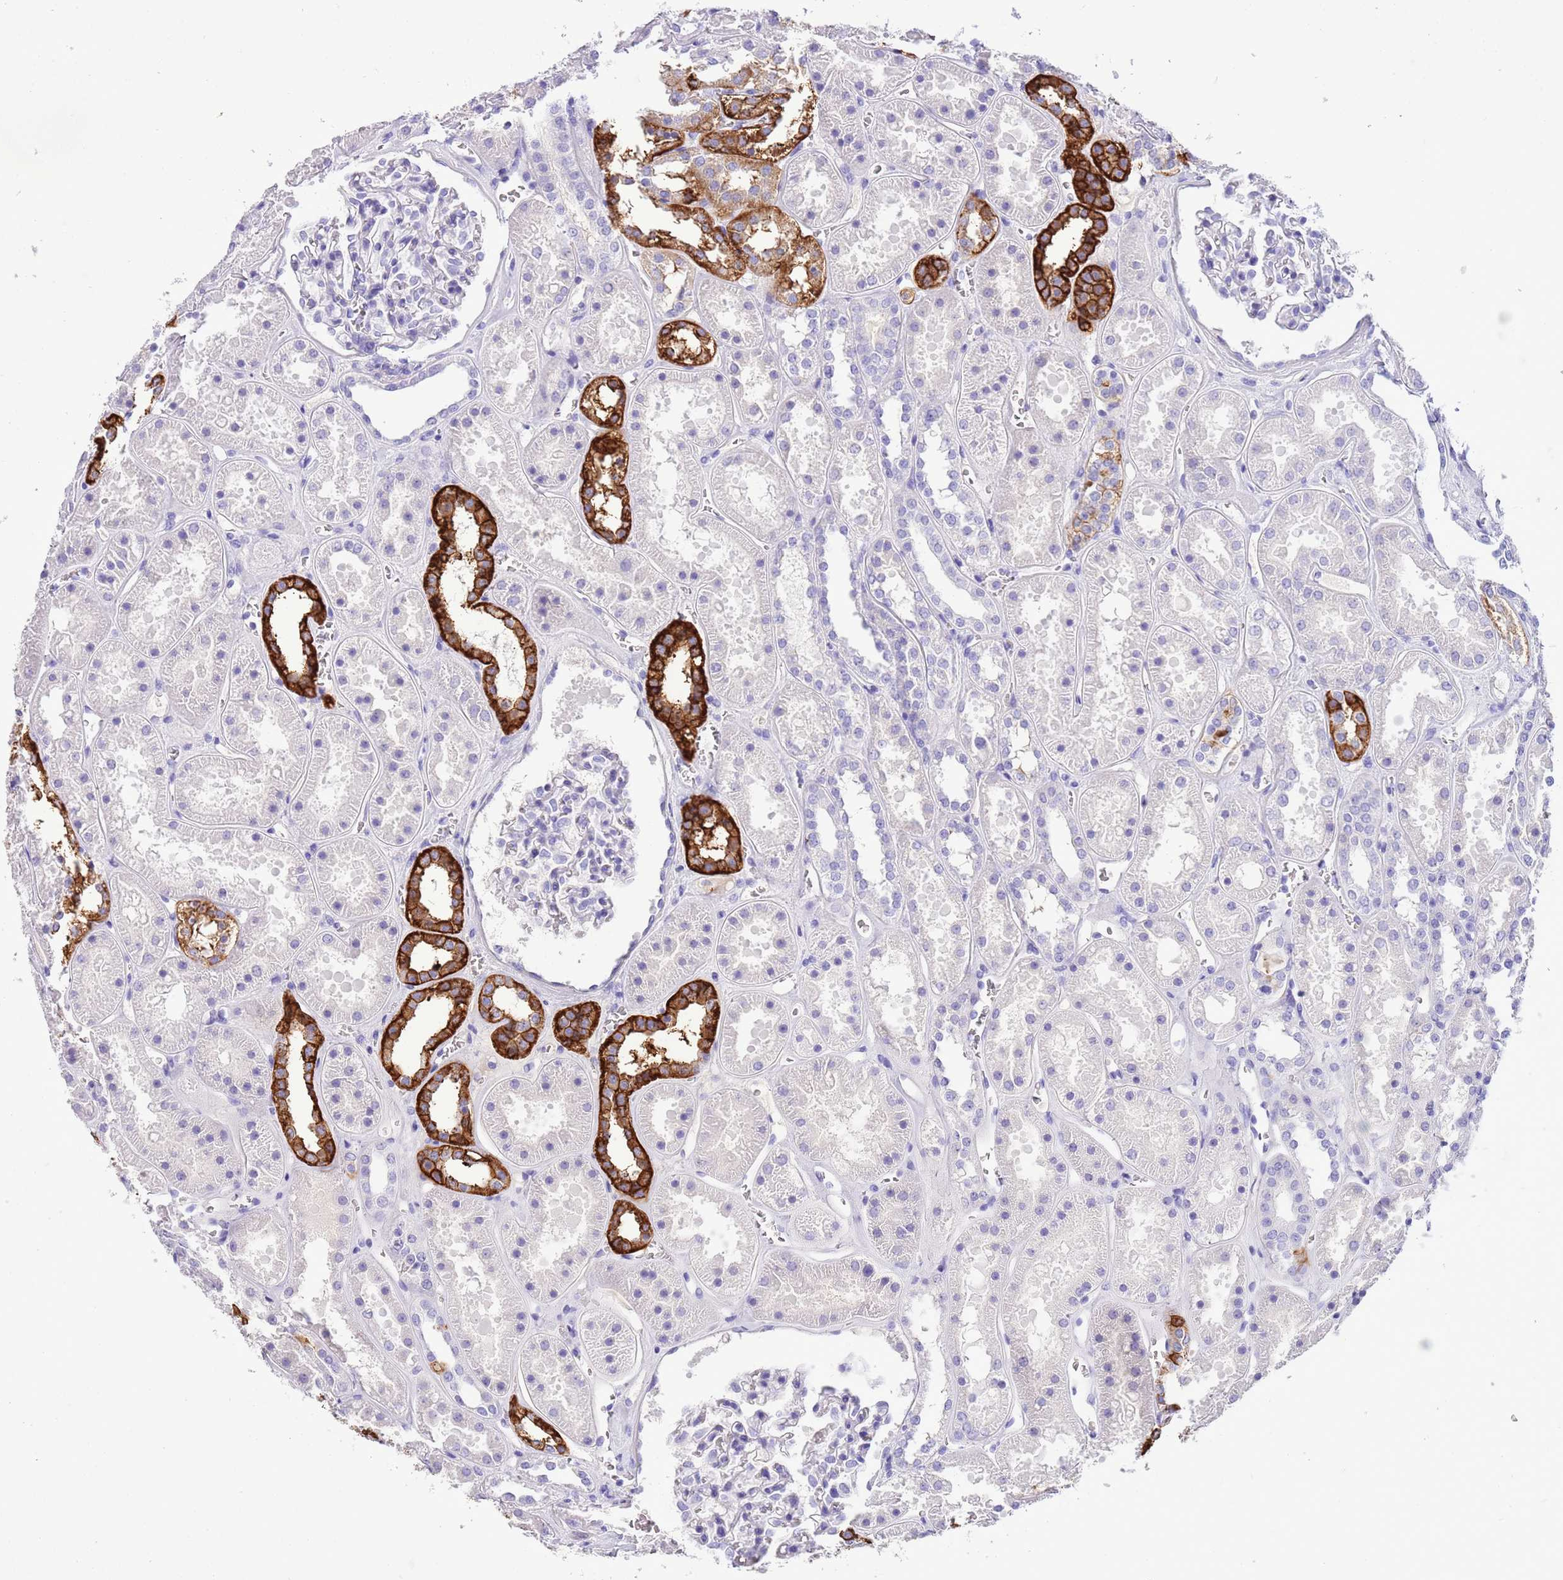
{"staining": {"intensity": "negative", "quantity": "none", "location": "none"}, "tissue": "kidney", "cell_type": "Cells in glomeruli", "image_type": "normal", "snomed": [{"axis": "morphology", "description": "Normal tissue, NOS"}, {"axis": "topography", "description": "Kidney"}], "caption": "Immunohistochemistry (IHC) micrograph of unremarkable kidney: human kidney stained with DAB (3,3'-diaminobenzidine) shows no significant protein expression in cells in glomeruli.", "gene": "TBC1D10B", "patient": {"sex": "female", "age": 41}}